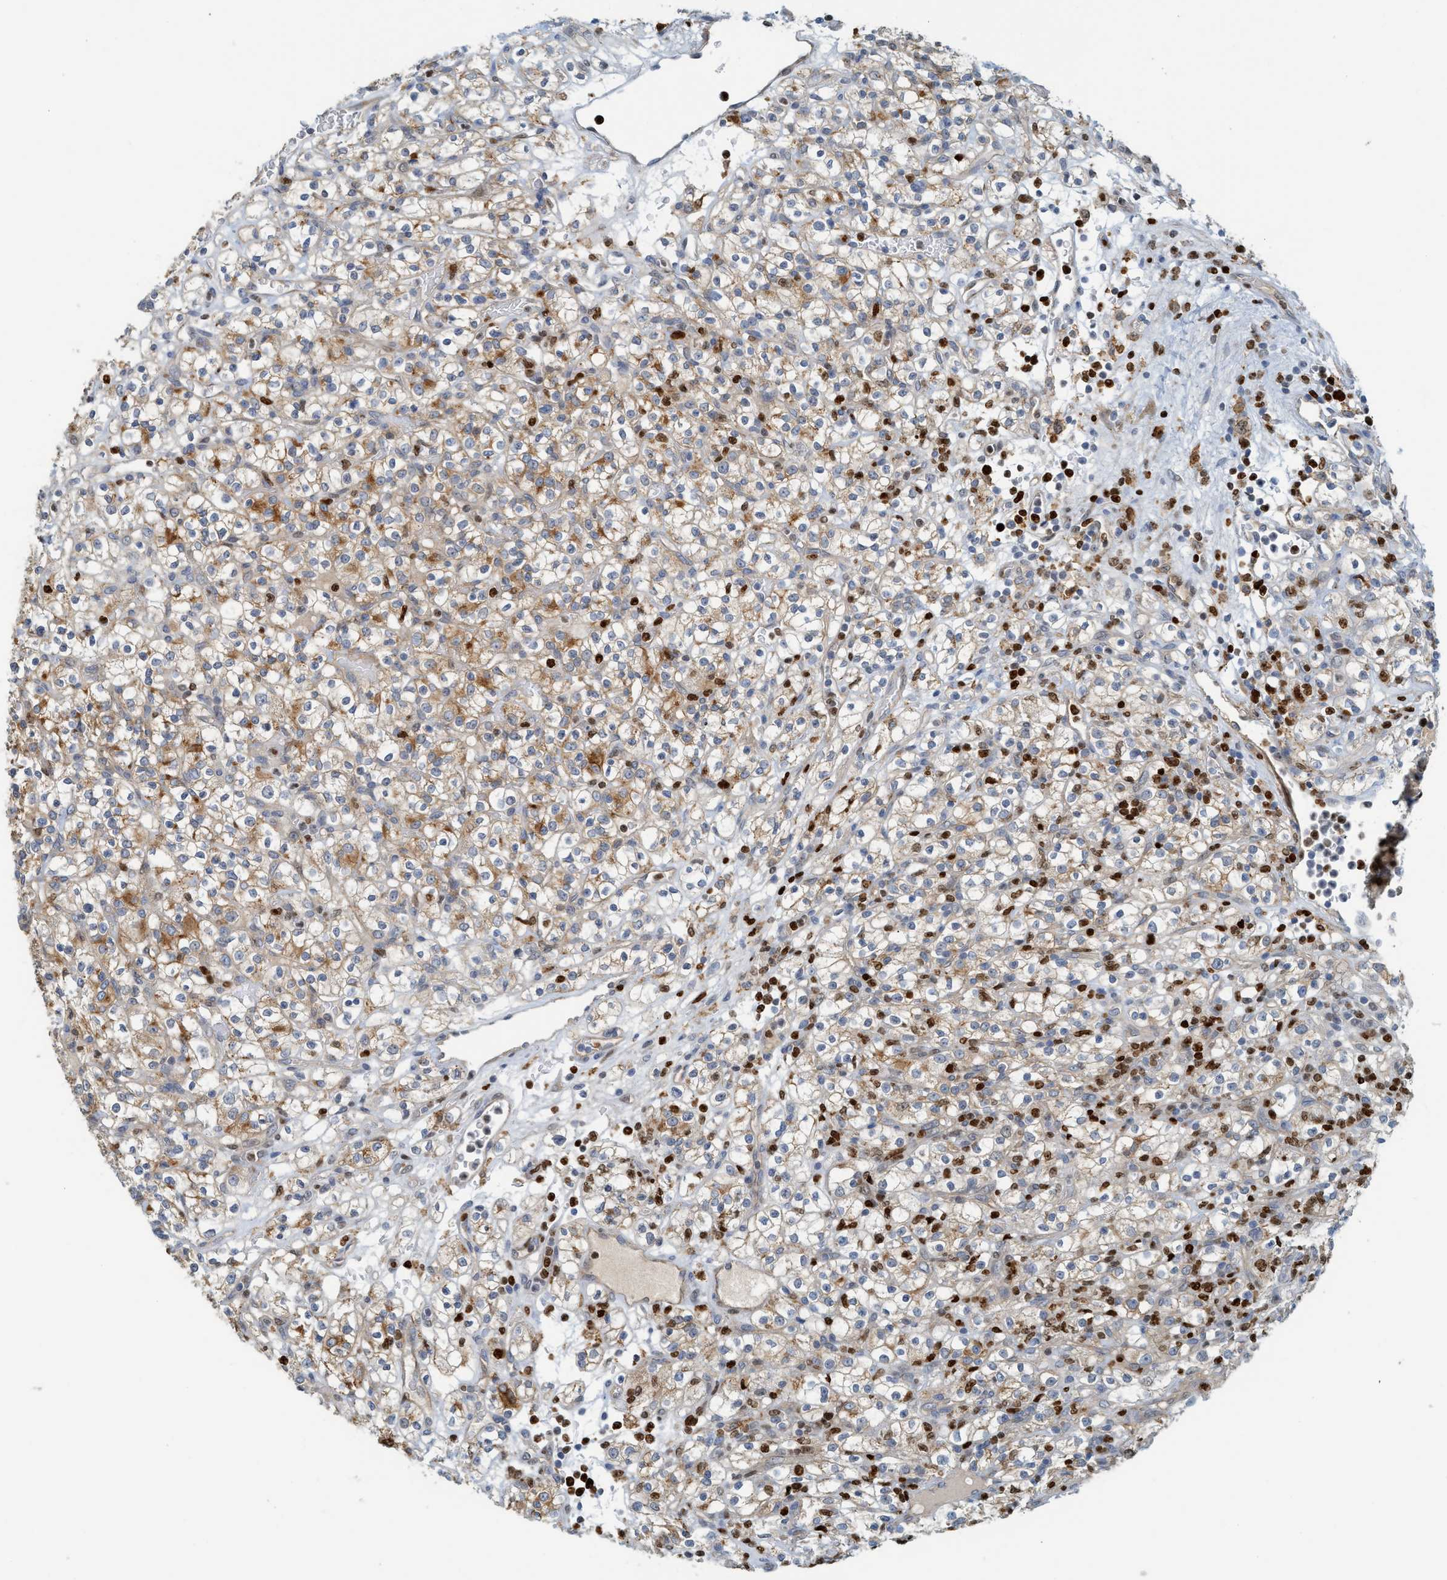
{"staining": {"intensity": "moderate", "quantity": "25%-75%", "location": "cytoplasmic/membranous,nuclear"}, "tissue": "renal cancer", "cell_type": "Tumor cells", "image_type": "cancer", "snomed": [{"axis": "morphology", "description": "Normal tissue, NOS"}, {"axis": "morphology", "description": "Adenocarcinoma, NOS"}, {"axis": "topography", "description": "Kidney"}], "caption": "Immunohistochemical staining of human renal adenocarcinoma reveals medium levels of moderate cytoplasmic/membranous and nuclear staining in about 25%-75% of tumor cells.", "gene": "SH3D19", "patient": {"sex": "female", "age": 72}}